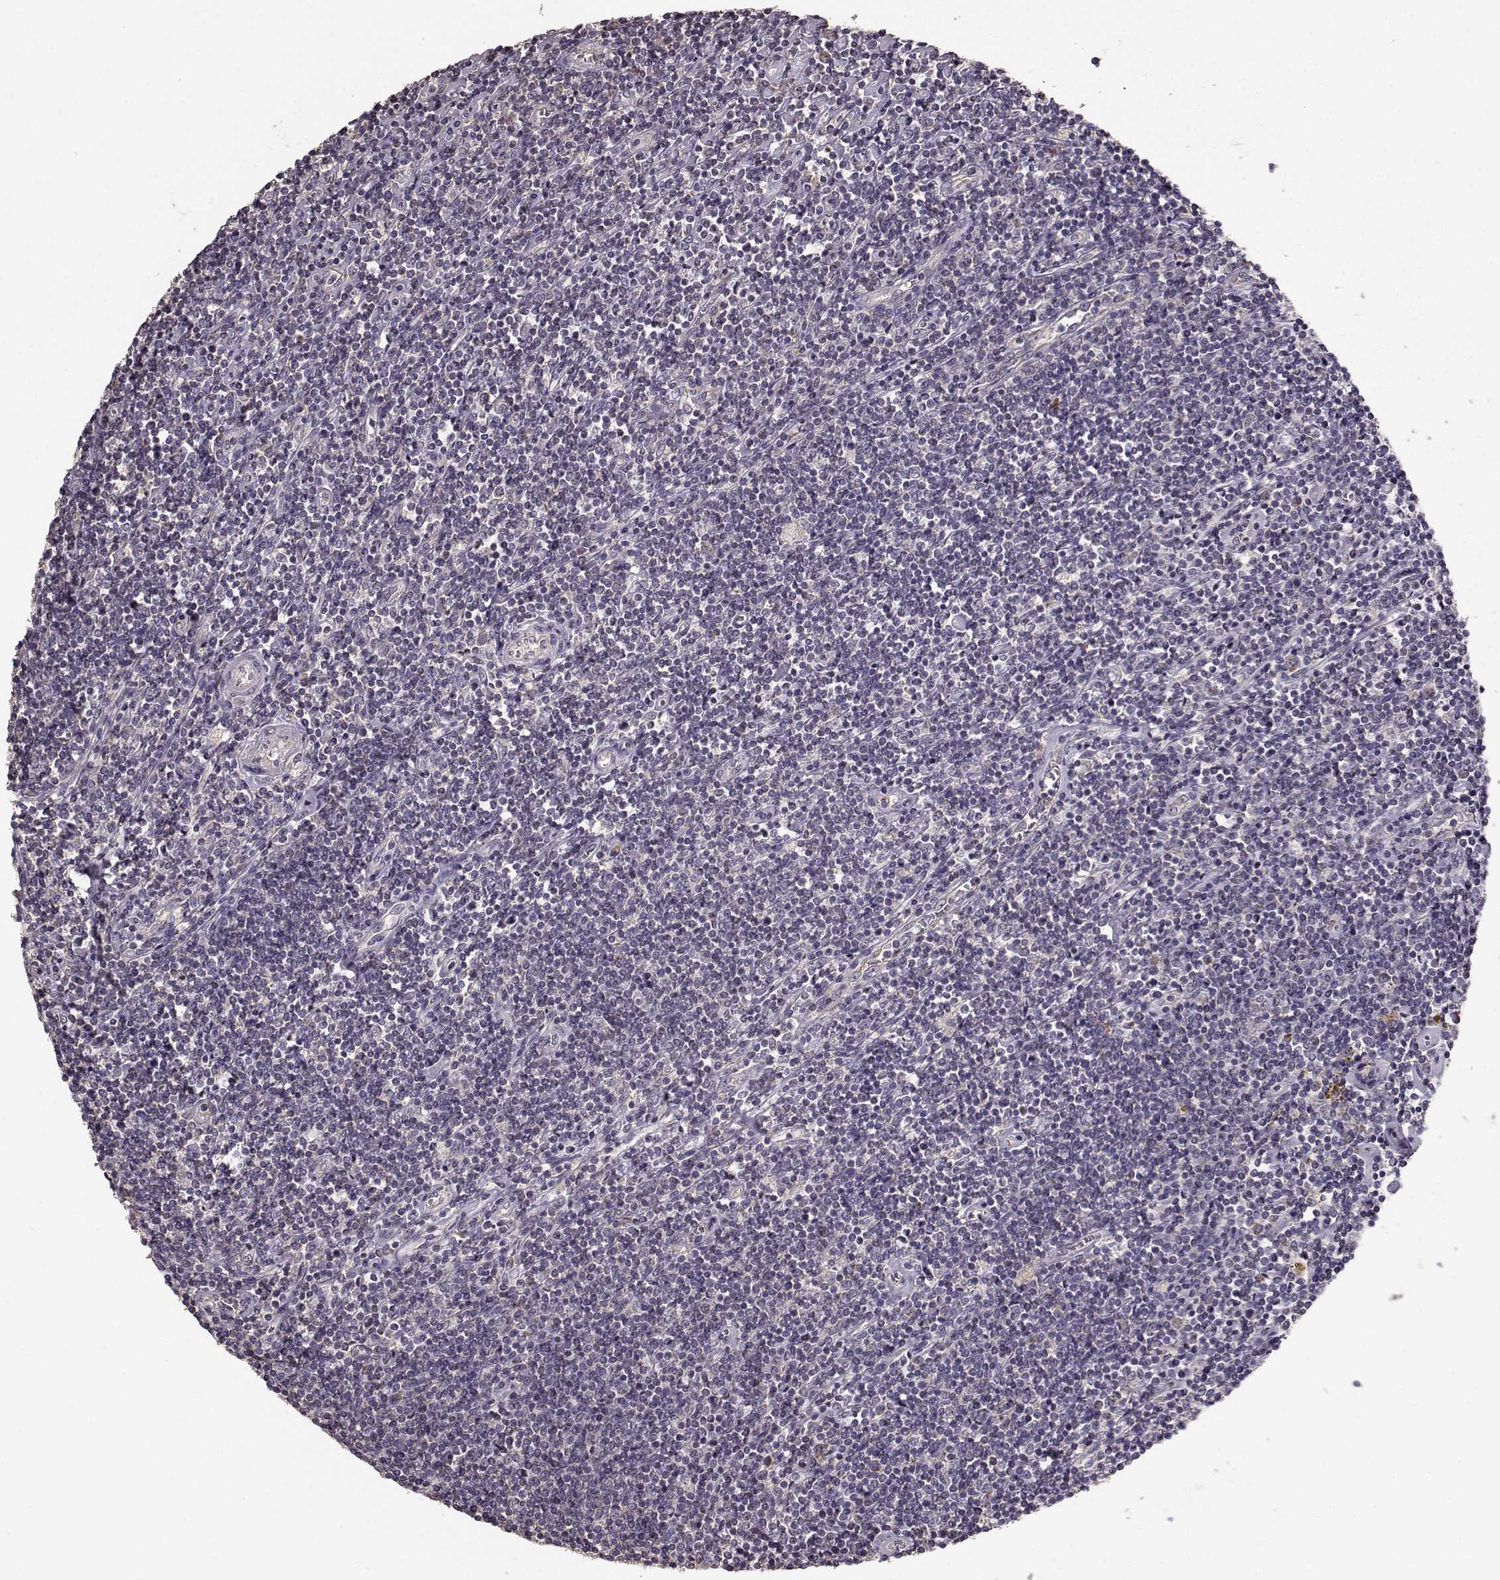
{"staining": {"intensity": "weak", "quantity": ">75%", "location": "cytoplasmic/membranous"}, "tissue": "lymphoma", "cell_type": "Tumor cells", "image_type": "cancer", "snomed": [{"axis": "morphology", "description": "Hodgkin's disease, NOS"}, {"axis": "topography", "description": "Lymph node"}], "caption": "Lymphoma stained for a protein (brown) reveals weak cytoplasmic/membranous positive positivity in approximately >75% of tumor cells.", "gene": "ERBB3", "patient": {"sex": "male", "age": 40}}